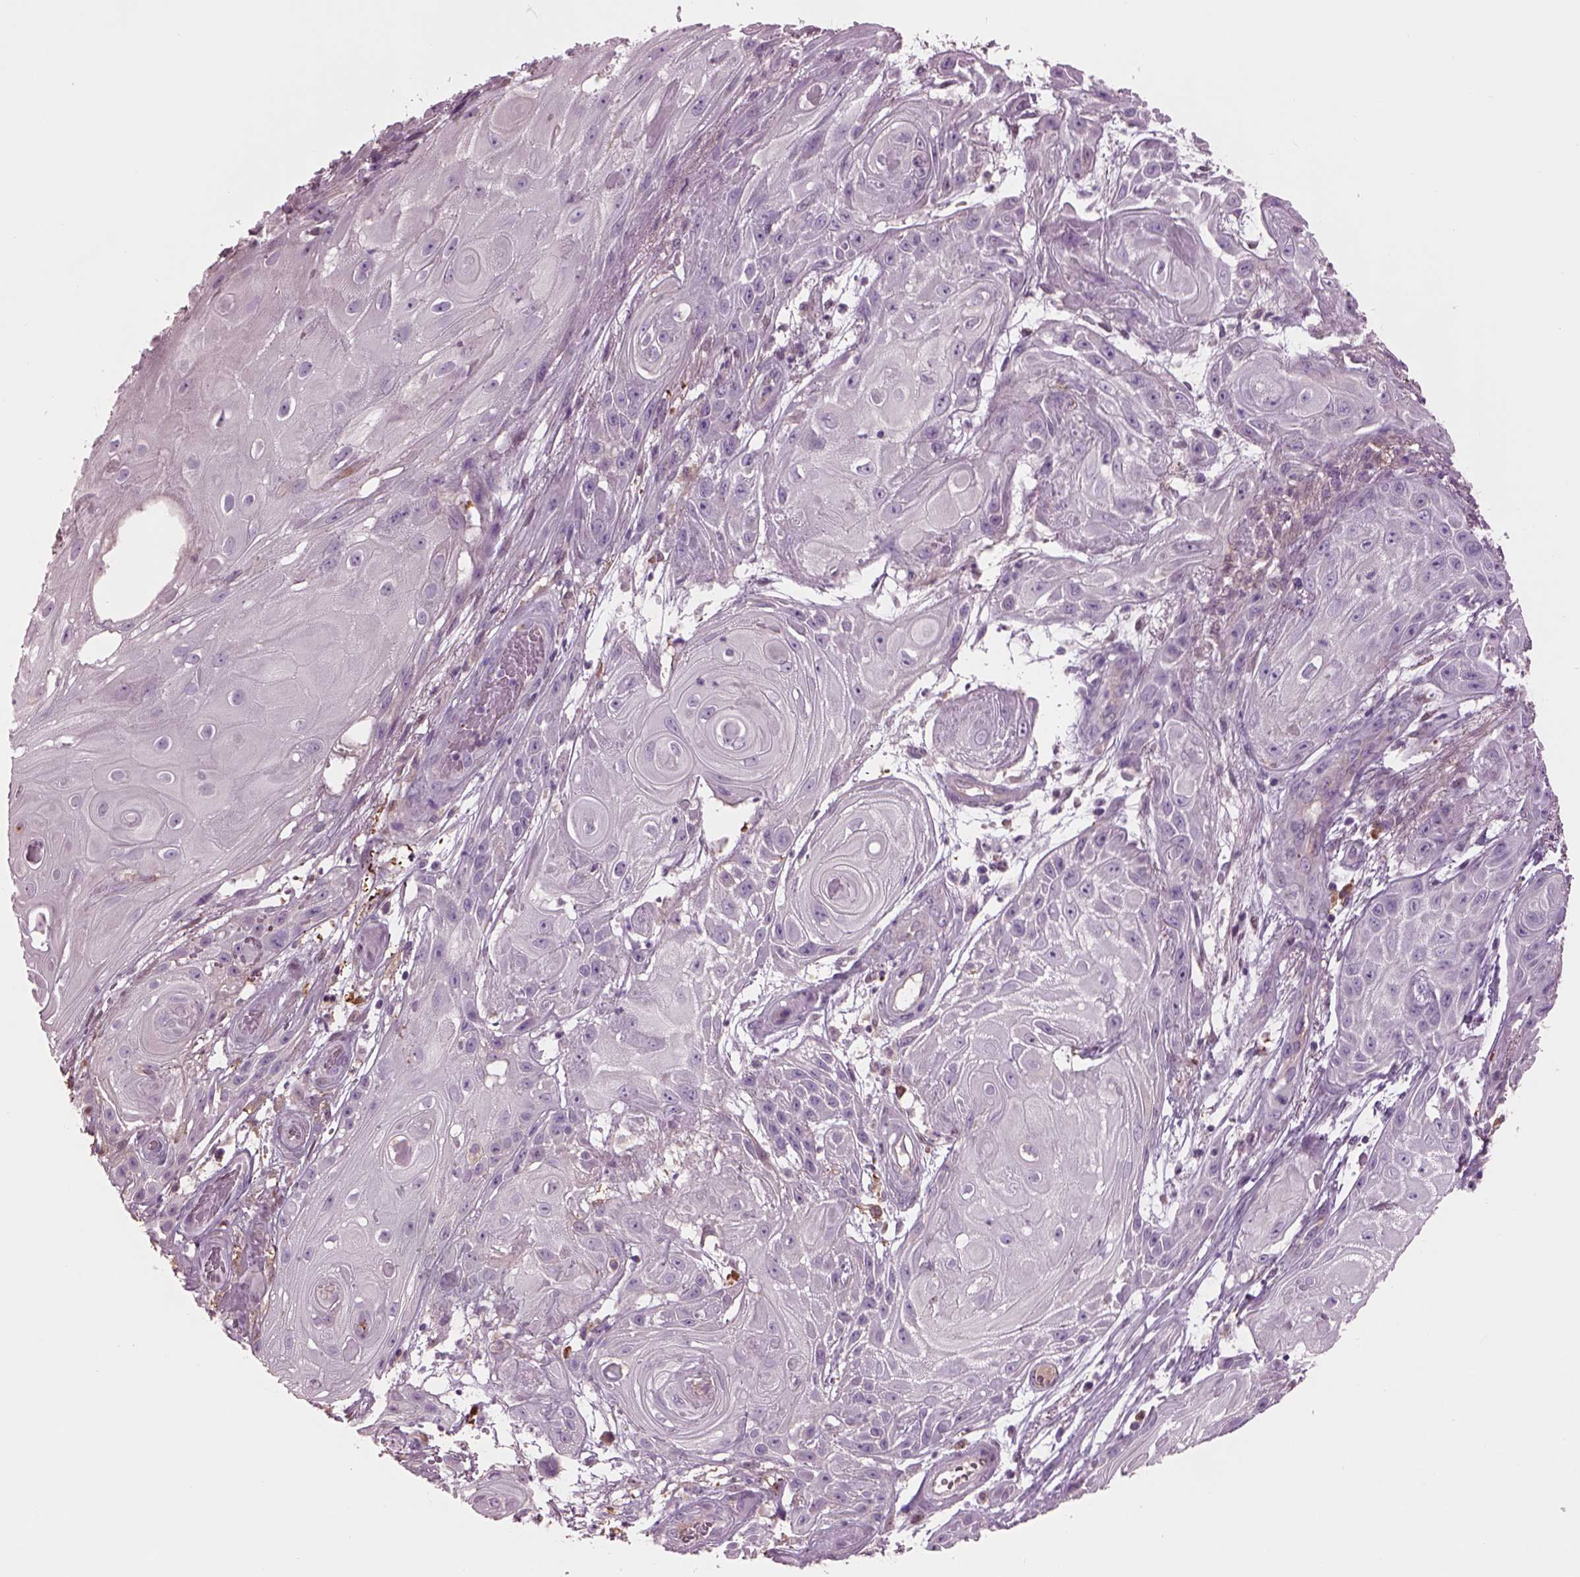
{"staining": {"intensity": "negative", "quantity": "none", "location": "none"}, "tissue": "skin cancer", "cell_type": "Tumor cells", "image_type": "cancer", "snomed": [{"axis": "morphology", "description": "Squamous cell carcinoma, NOS"}, {"axis": "topography", "description": "Skin"}], "caption": "A high-resolution image shows IHC staining of skin squamous cell carcinoma, which reveals no significant positivity in tumor cells.", "gene": "ADGRG5", "patient": {"sex": "male", "age": 62}}